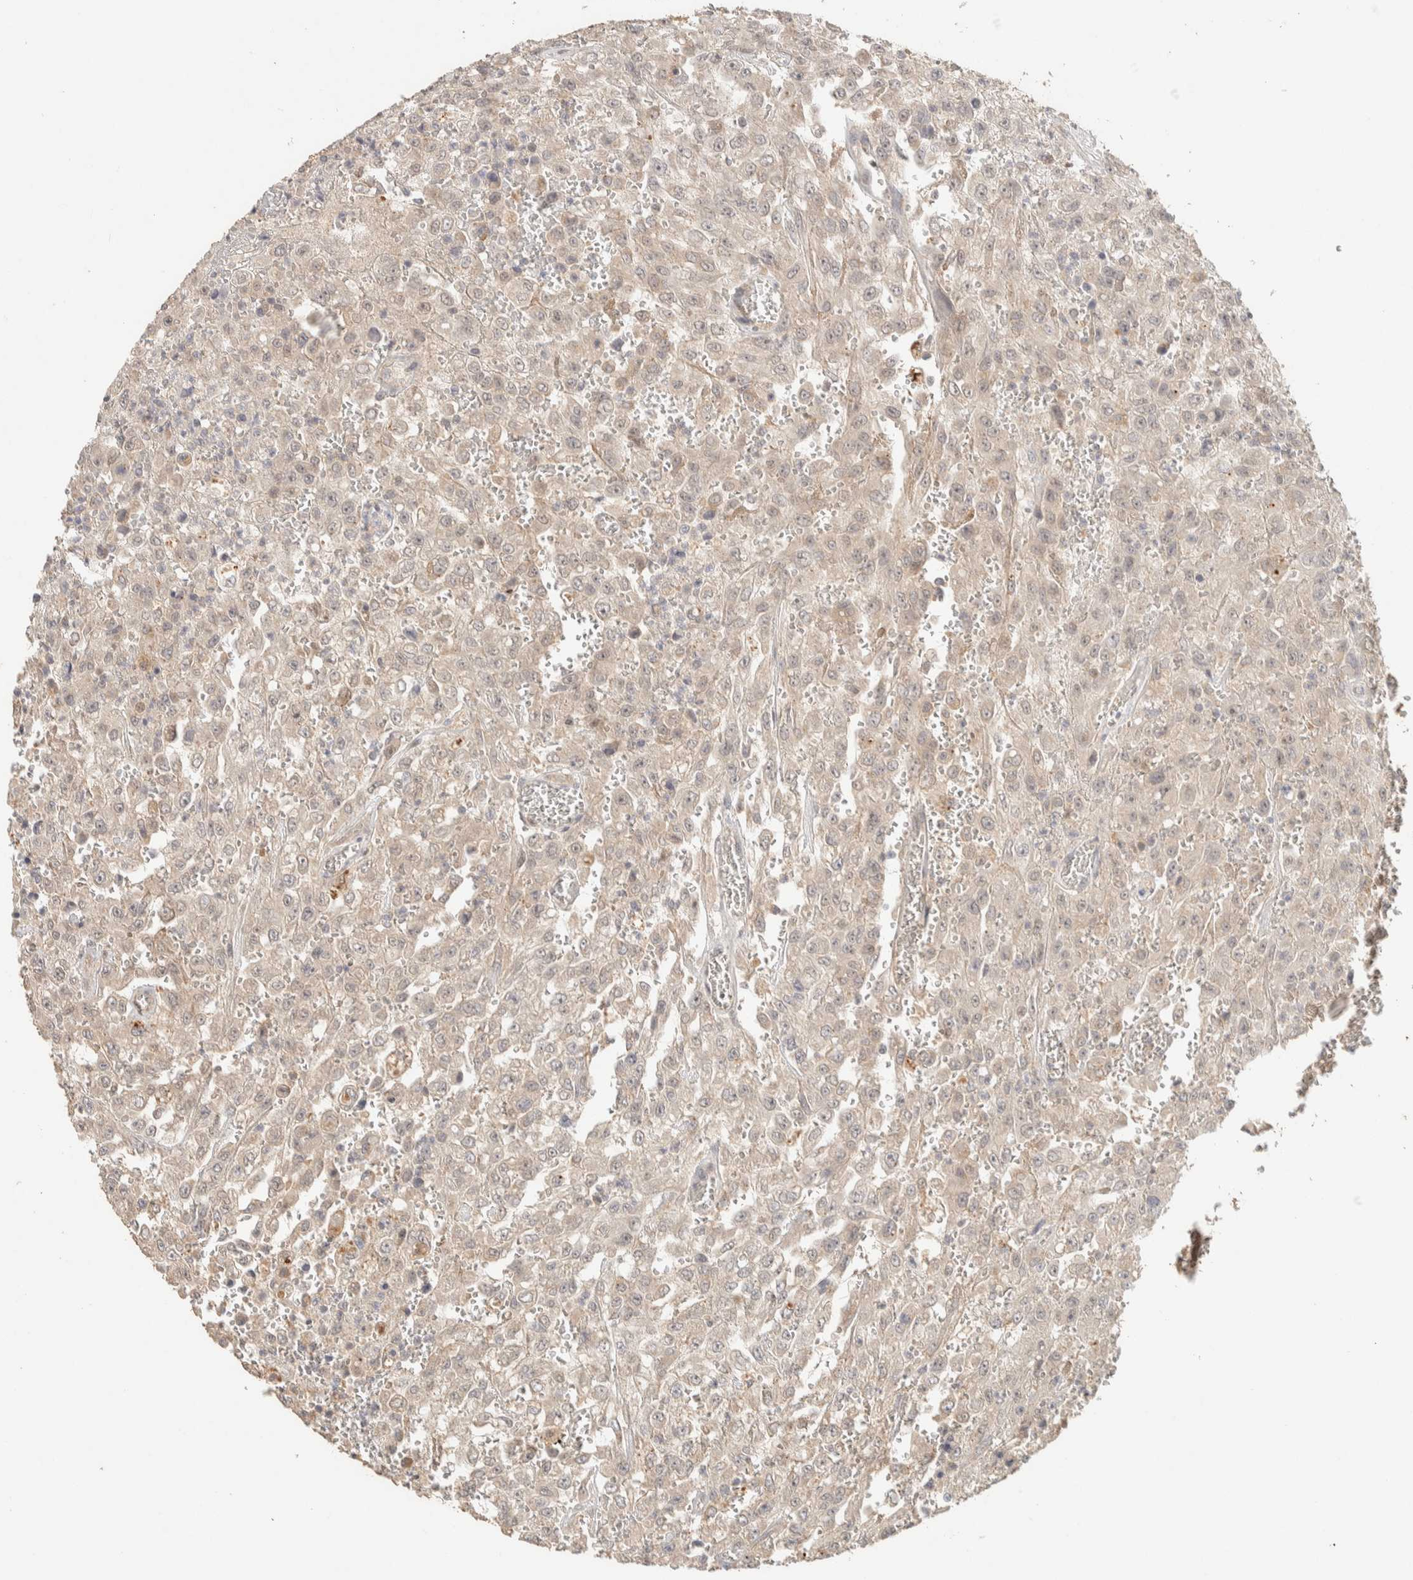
{"staining": {"intensity": "negative", "quantity": "none", "location": "none"}, "tissue": "urothelial cancer", "cell_type": "Tumor cells", "image_type": "cancer", "snomed": [{"axis": "morphology", "description": "Urothelial carcinoma, High grade"}, {"axis": "topography", "description": "Urinary bladder"}], "caption": "Tumor cells are negative for brown protein staining in high-grade urothelial carcinoma.", "gene": "ITPA", "patient": {"sex": "male", "age": 46}}